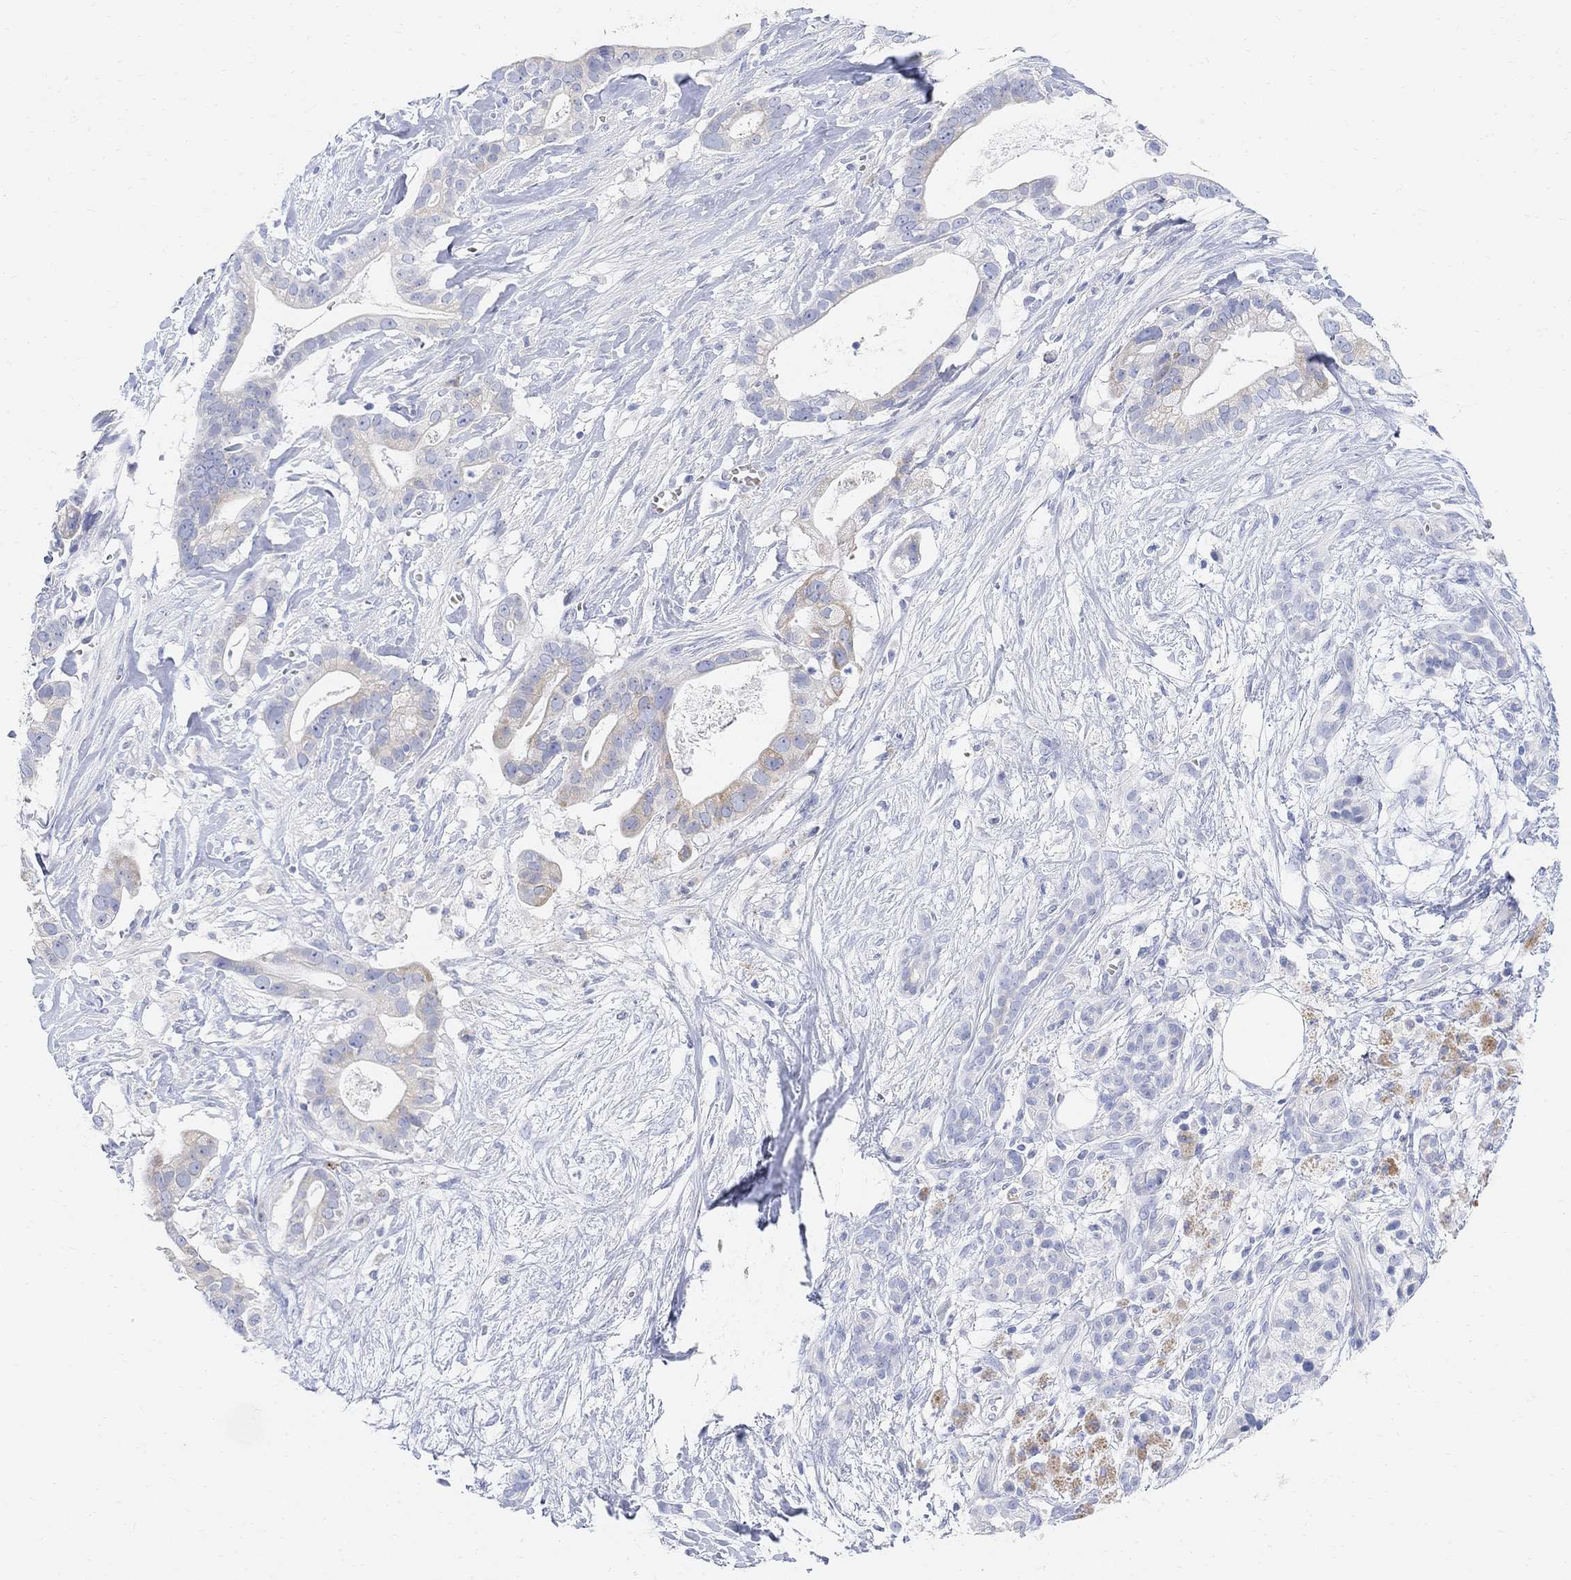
{"staining": {"intensity": "moderate", "quantity": "<25%", "location": "cytoplasmic/membranous"}, "tissue": "pancreatic cancer", "cell_type": "Tumor cells", "image_type": "cancer", "snomed": [{"axis": "morphology", "description": "Adenocarcinoma, NOS"}, {"axis": "topography", "description": "Pancreas"}], "caption": "Immunohistochemistry photomicrograph of pancreatic cancer (adenocarcinoma) stained for a protein (brown), which shows low levels of moderate cytoplasmic/membranous positivity in approximately <25% of tumor cells.", "gene": "RETNLB", "patient": {"sex": "male", "age": 61}}